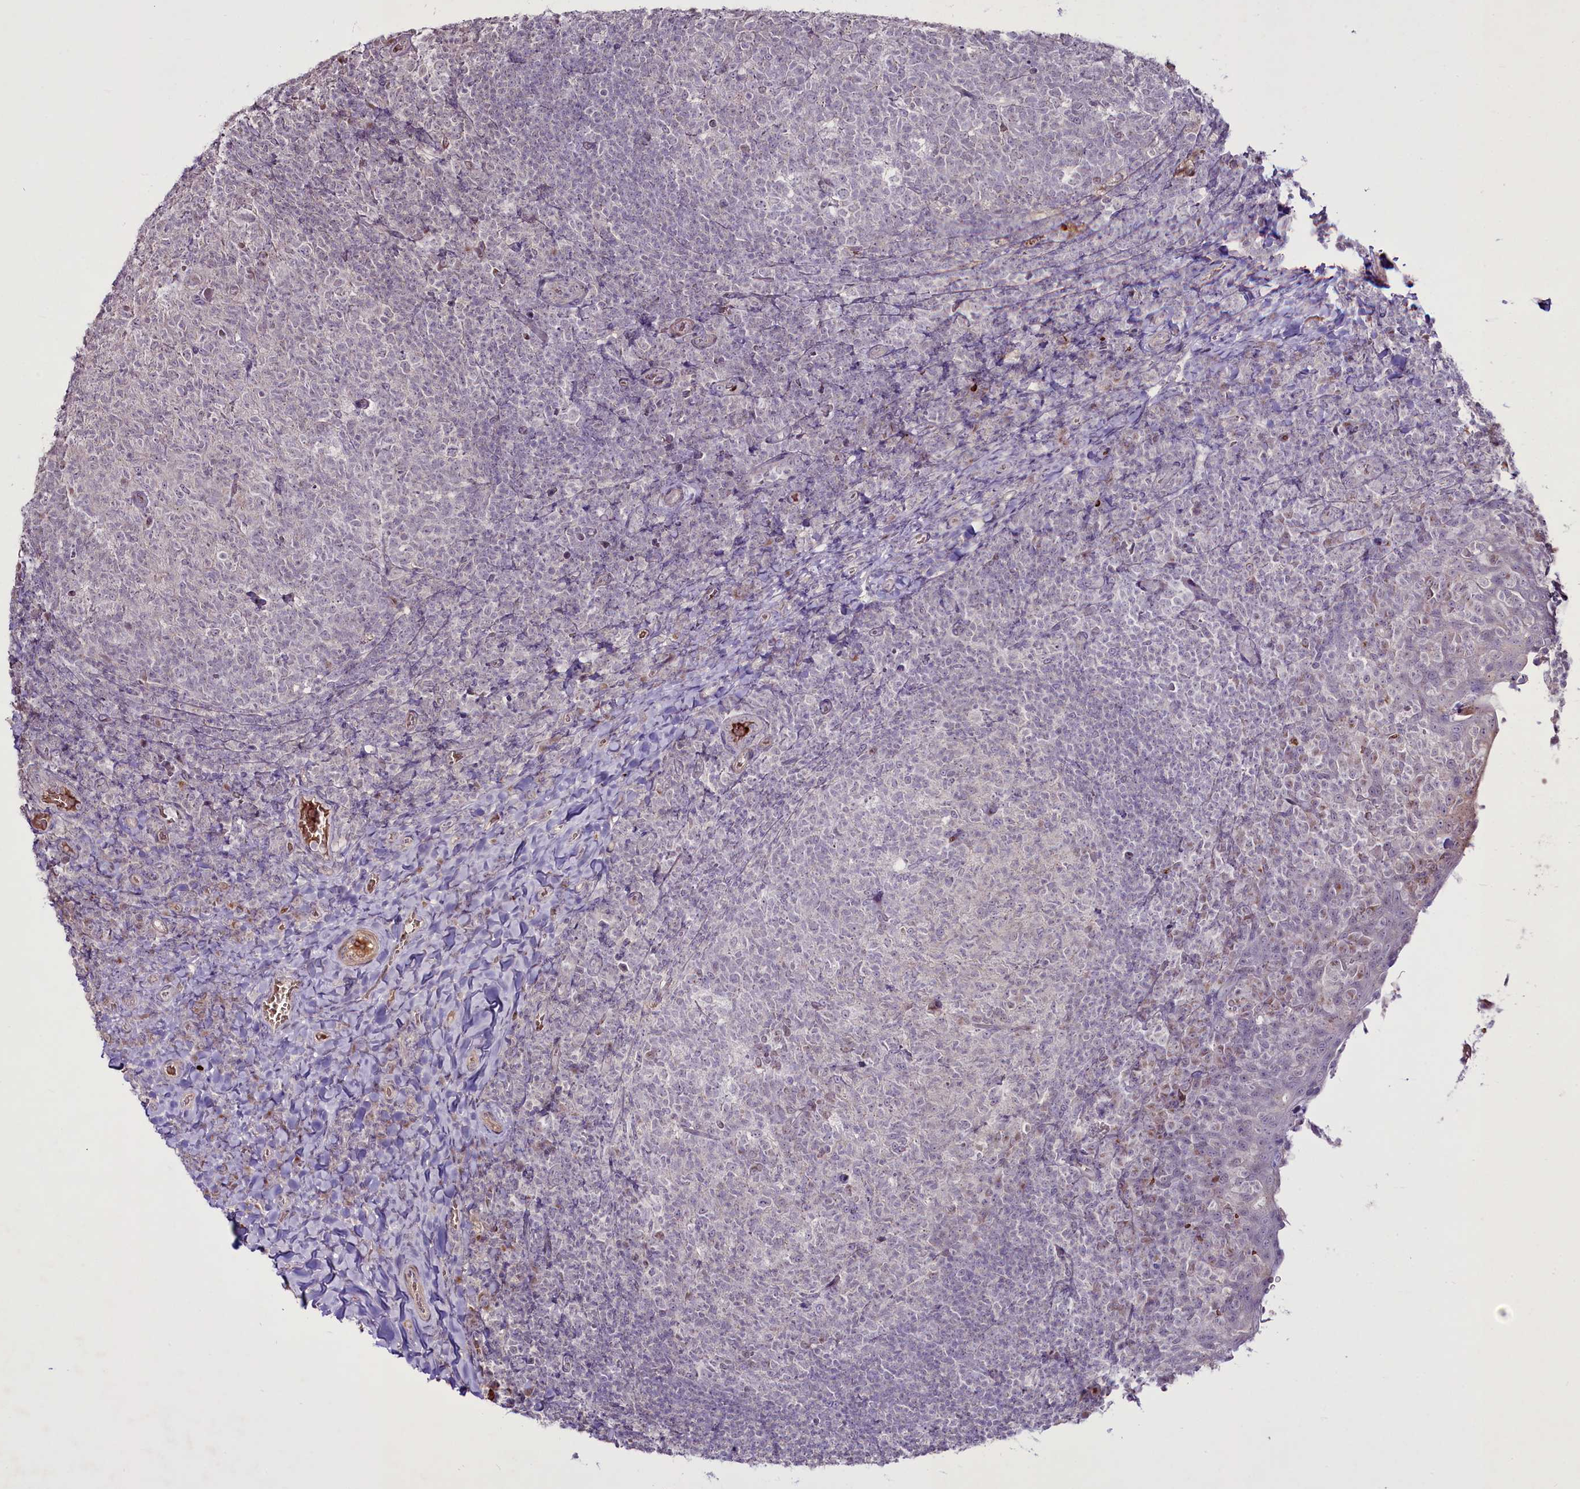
{"staining": {"intensity": "negative", "quantity": "none", "location": "none"}, "tissue": "tonsil", "cell_type": "Germinal center cells", "image_type": "normal", "snomed": [{"axis": "morphology", "description": "Normal tissue, NOS"}, {"axis": "topography", "description": "Tonsil"}], "caption": "Immunohistochemical staining of normal tonsil displays no significant staining in germinal center cells. The staining is performed using DAB (3,3'-diaminobenzidine) brown chromogen with nuclei counter-stained in using hematoxylin.", "gene": "SUSD3", "patient": {"sex": "female", "age": 10}}